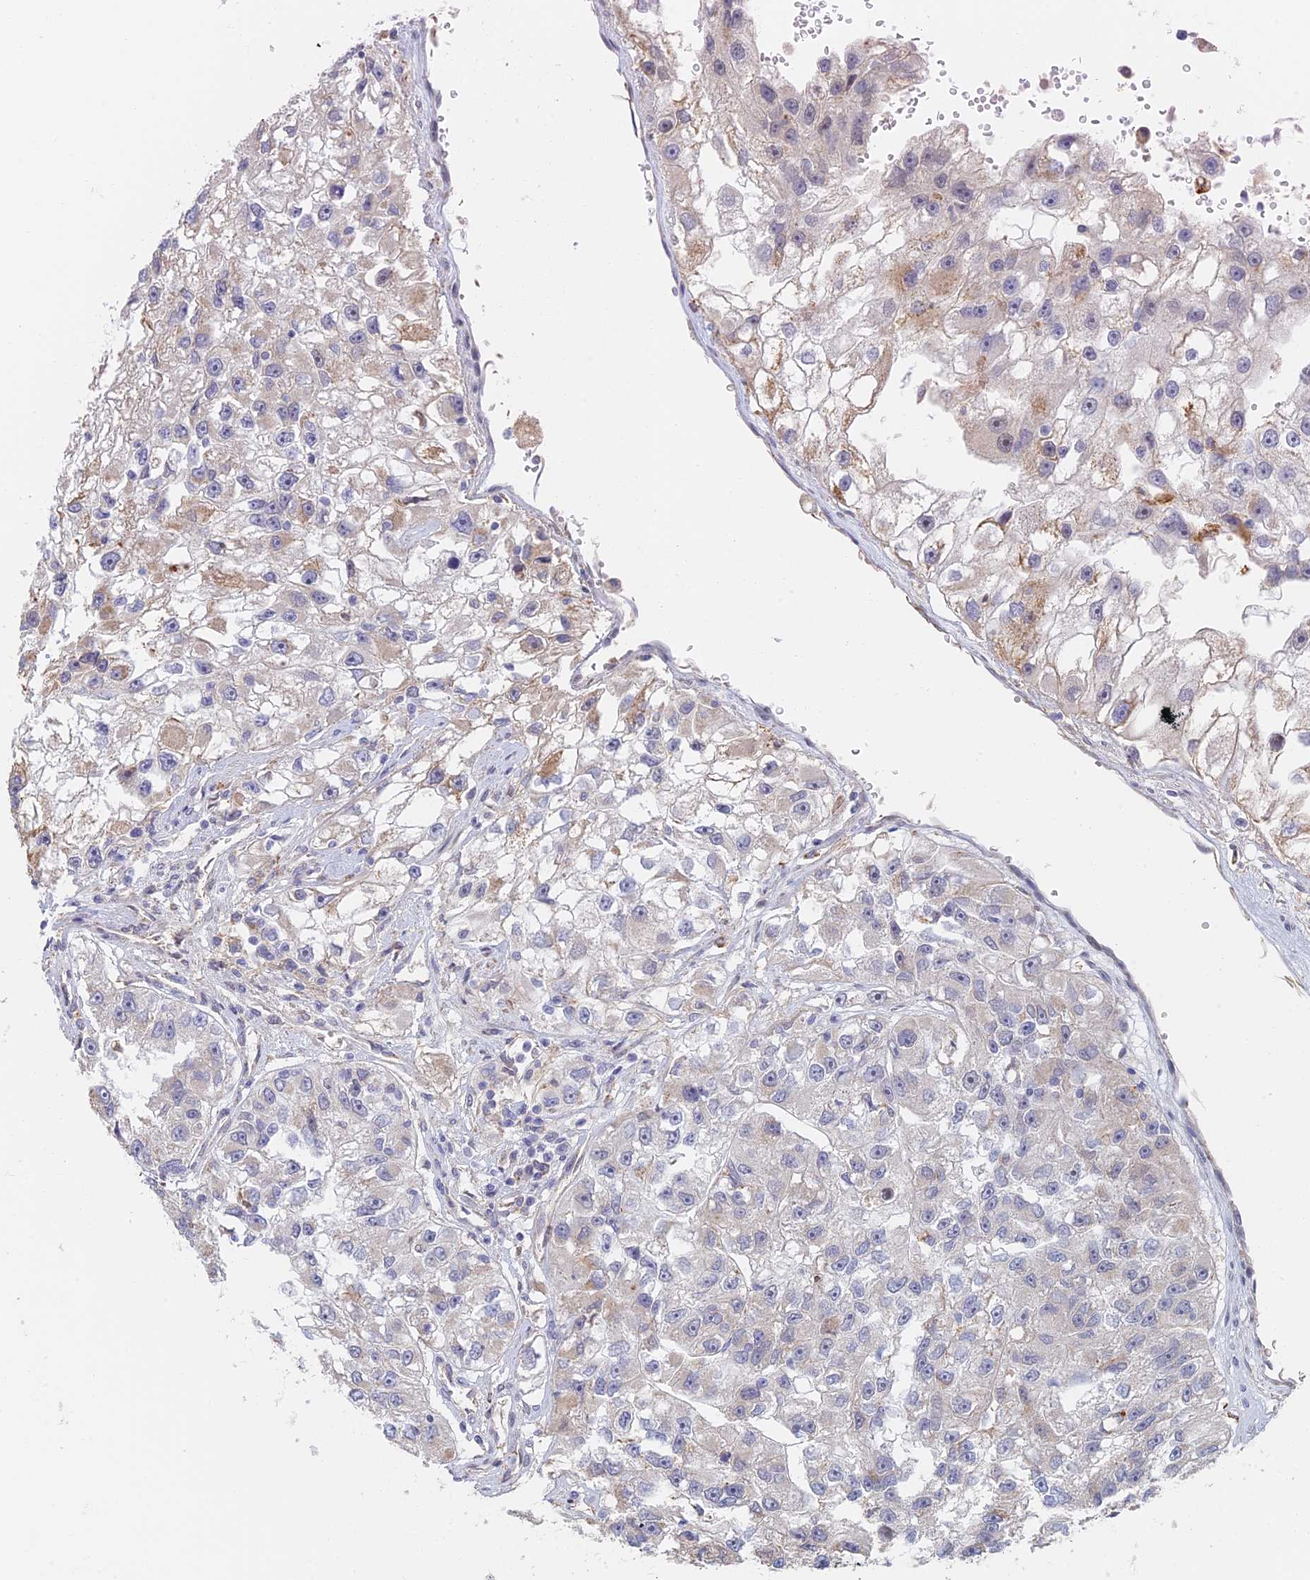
{"staining": {"intensity": "weak", "quantity": "<25%", "location": "cytoplasmic/membranous"}, "tissue": "renal cancer", "cell_type": "Tumor cells", "image_type": "cancer", "snomed": [{"axis": "morphology", "description": "Adenocarcinoma, NOS"}, {"axis": "topography", "description": "Kidney"}], "caption": "DAB immunohistochemical staining of adenocarcinoma (renal) reveals no significant staining in tumor cells.", "gene": "ZUP1", "patient": {"sex": "male", "age": 63}}